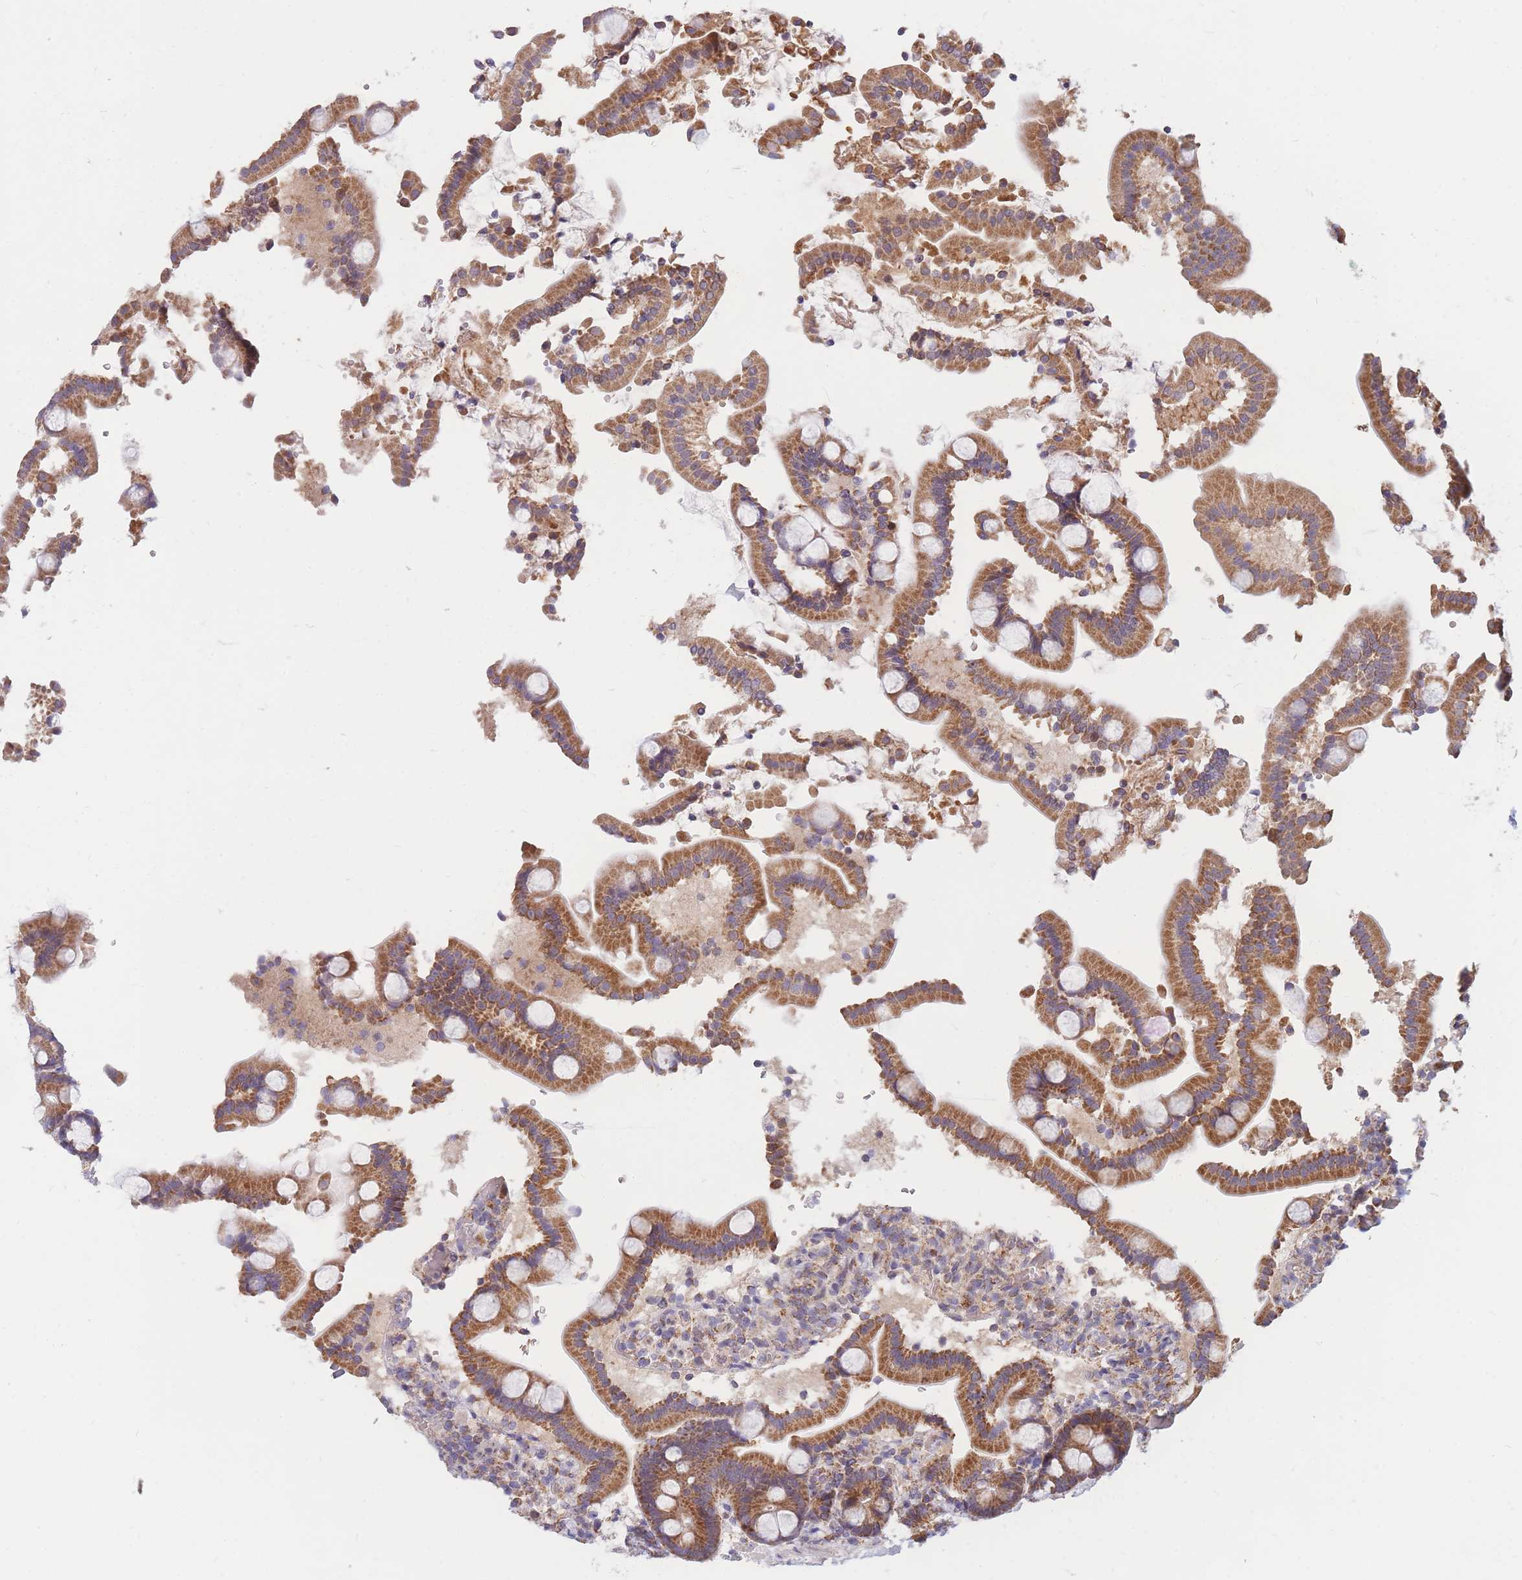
{"staining": {"intensity": "moderate", "quantity": ">75%", "location": "cytoplasmic/membranous"}, "tissue": "duodenum", "cell_type": "Glandular cells", "image_type": "normal", "snomed": [{"axis": "morphology", "description": "Normal tissue, NOS"}, {"axis": "topography", "description": "Duodenum"}], "caption": "The histopathology image shows staining of normal duodenum, revealing moderate cytoplasmic/membranous protein expression (brown color) within glandular cells.", "gene": "PTPMT1", "patient": {"sex": "male", "age": 55}}